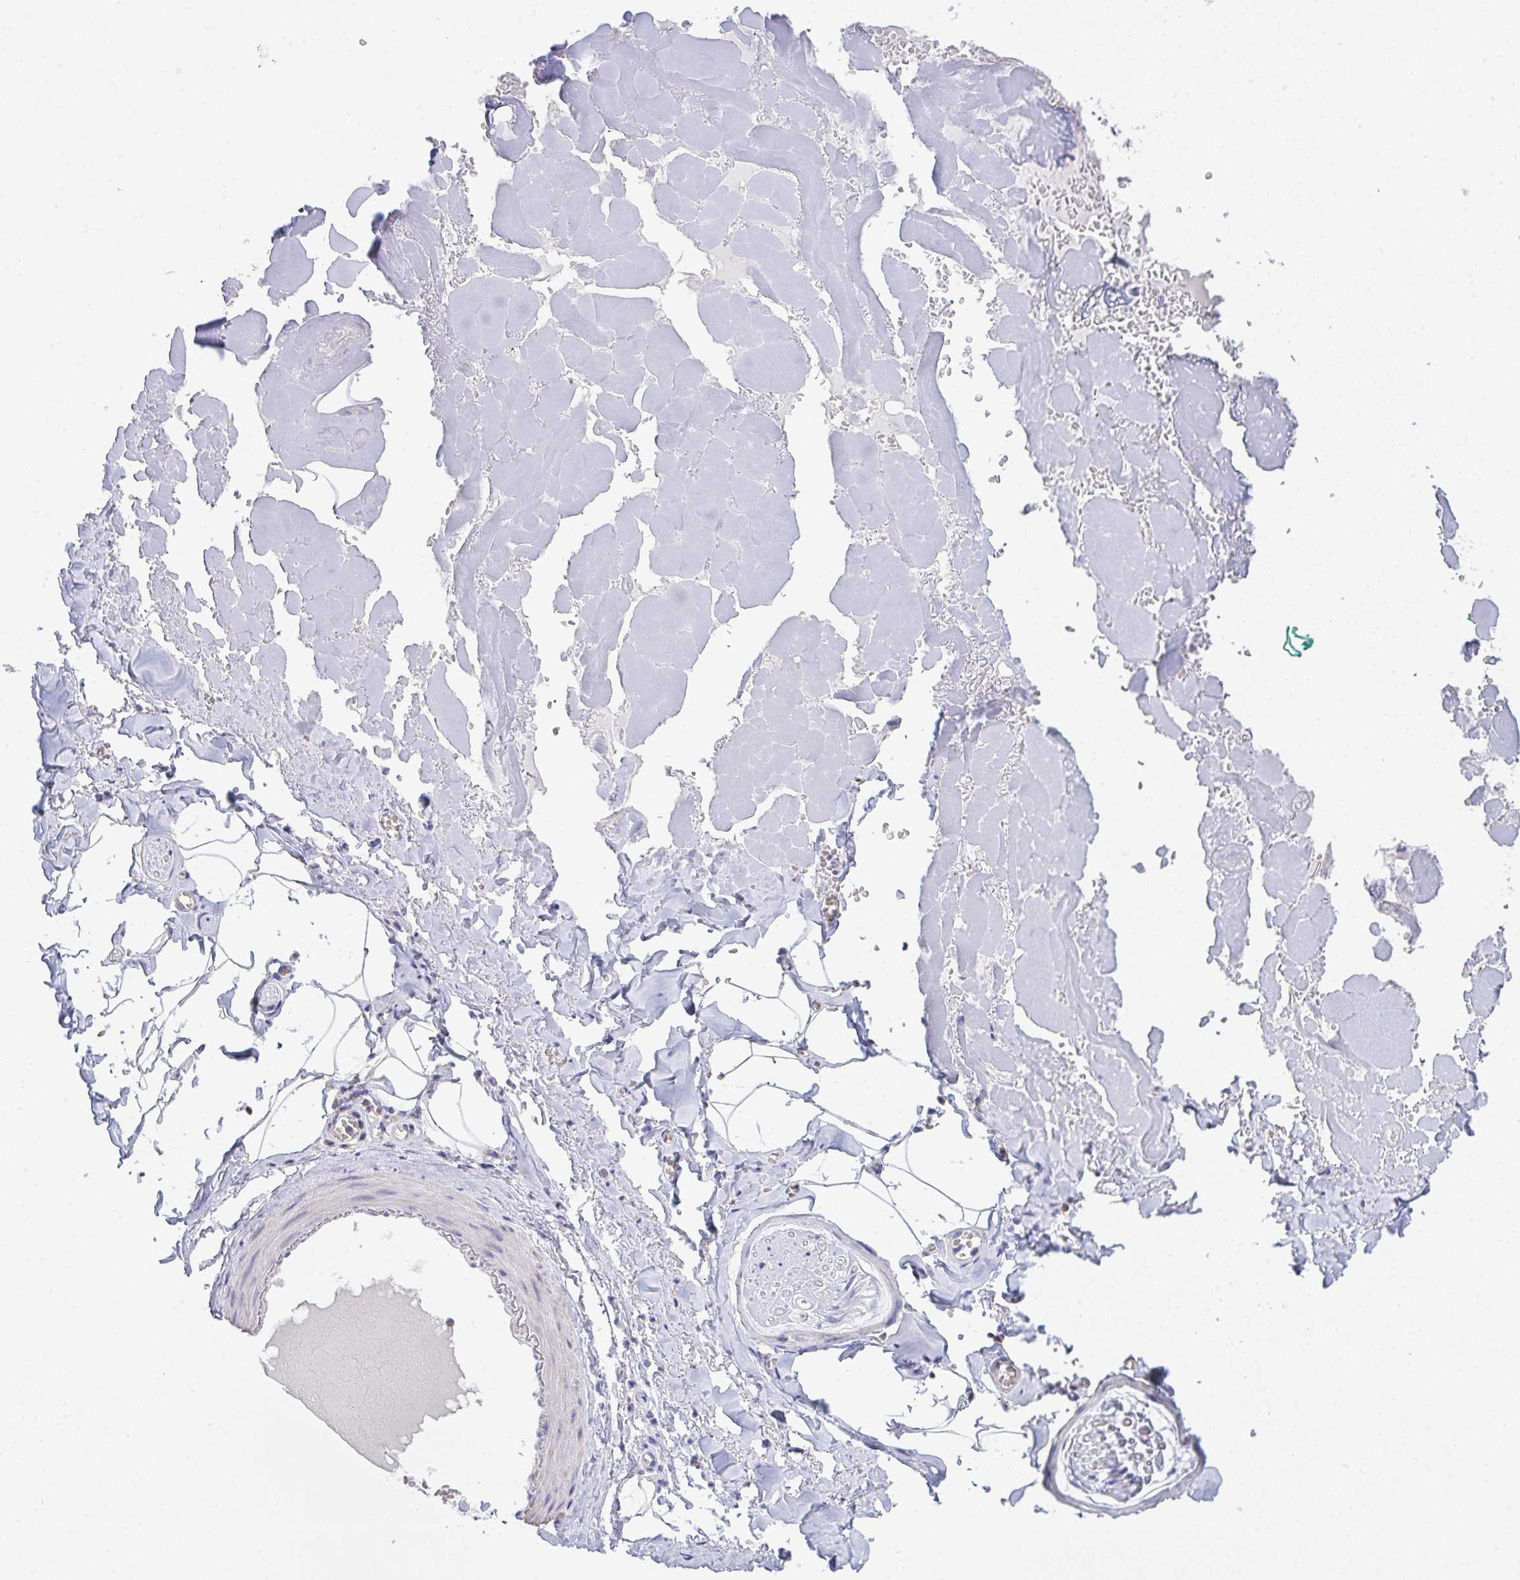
{"staining": {"intensity": "negative", "quantity": "none", "location": "none"}, "tissue": "adipose tissue", "cell_type": "Adipocytes", "image_type": "normal", "snomed": [{"axis": "morphology", "description": "Normal tissue, NOS"}, {"axis": "topography", "description": "Vulva"}, {"axis": "topography", "description": "Peripheral nerve tissue"}], "caption": "Protein analysis of benign adipose tissue shows no significant staining in adipocytes.", "gene": "CEP170B", "patient": {"sex": "female", "age": 66}}